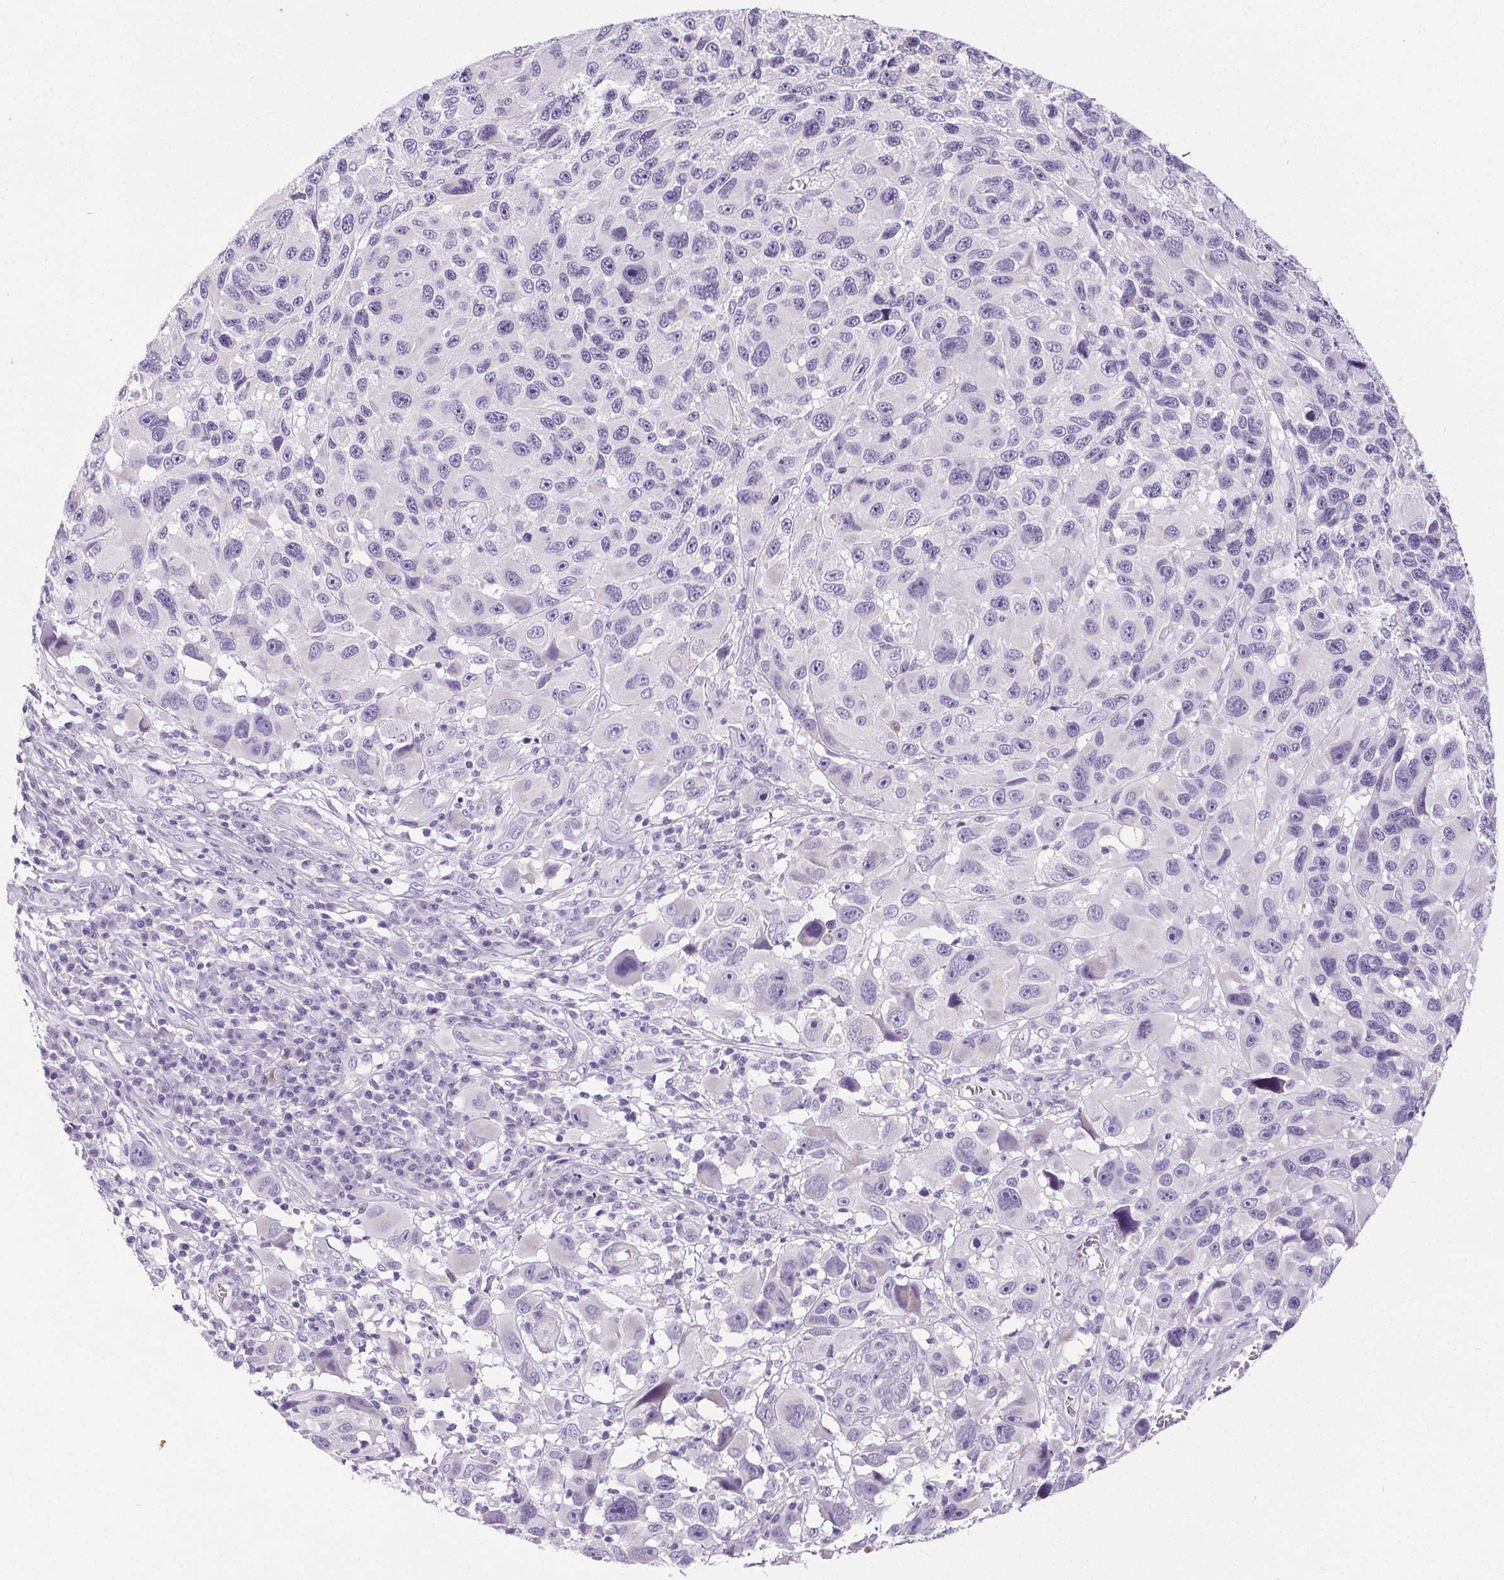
{"staining": {"intensity": "negative", "quantity": "none", "location": "none"}, "tissue": "melanoma", "cell_type": "Tumor cells", "image_type": "cancer", "snomed": [{"axis": "morphology", "description": "Malignant melanoma, NOS"}, {"axis": "topography", "description": "Skin"}], "caption": "A photomicrograph of human melanoma is negative for staining in tumor cells. (Immunohistochemistry, brightfield microscopy, high magnification).", "gene": "ELAVL2", "patient": {"sex": "male", "age": 53}}